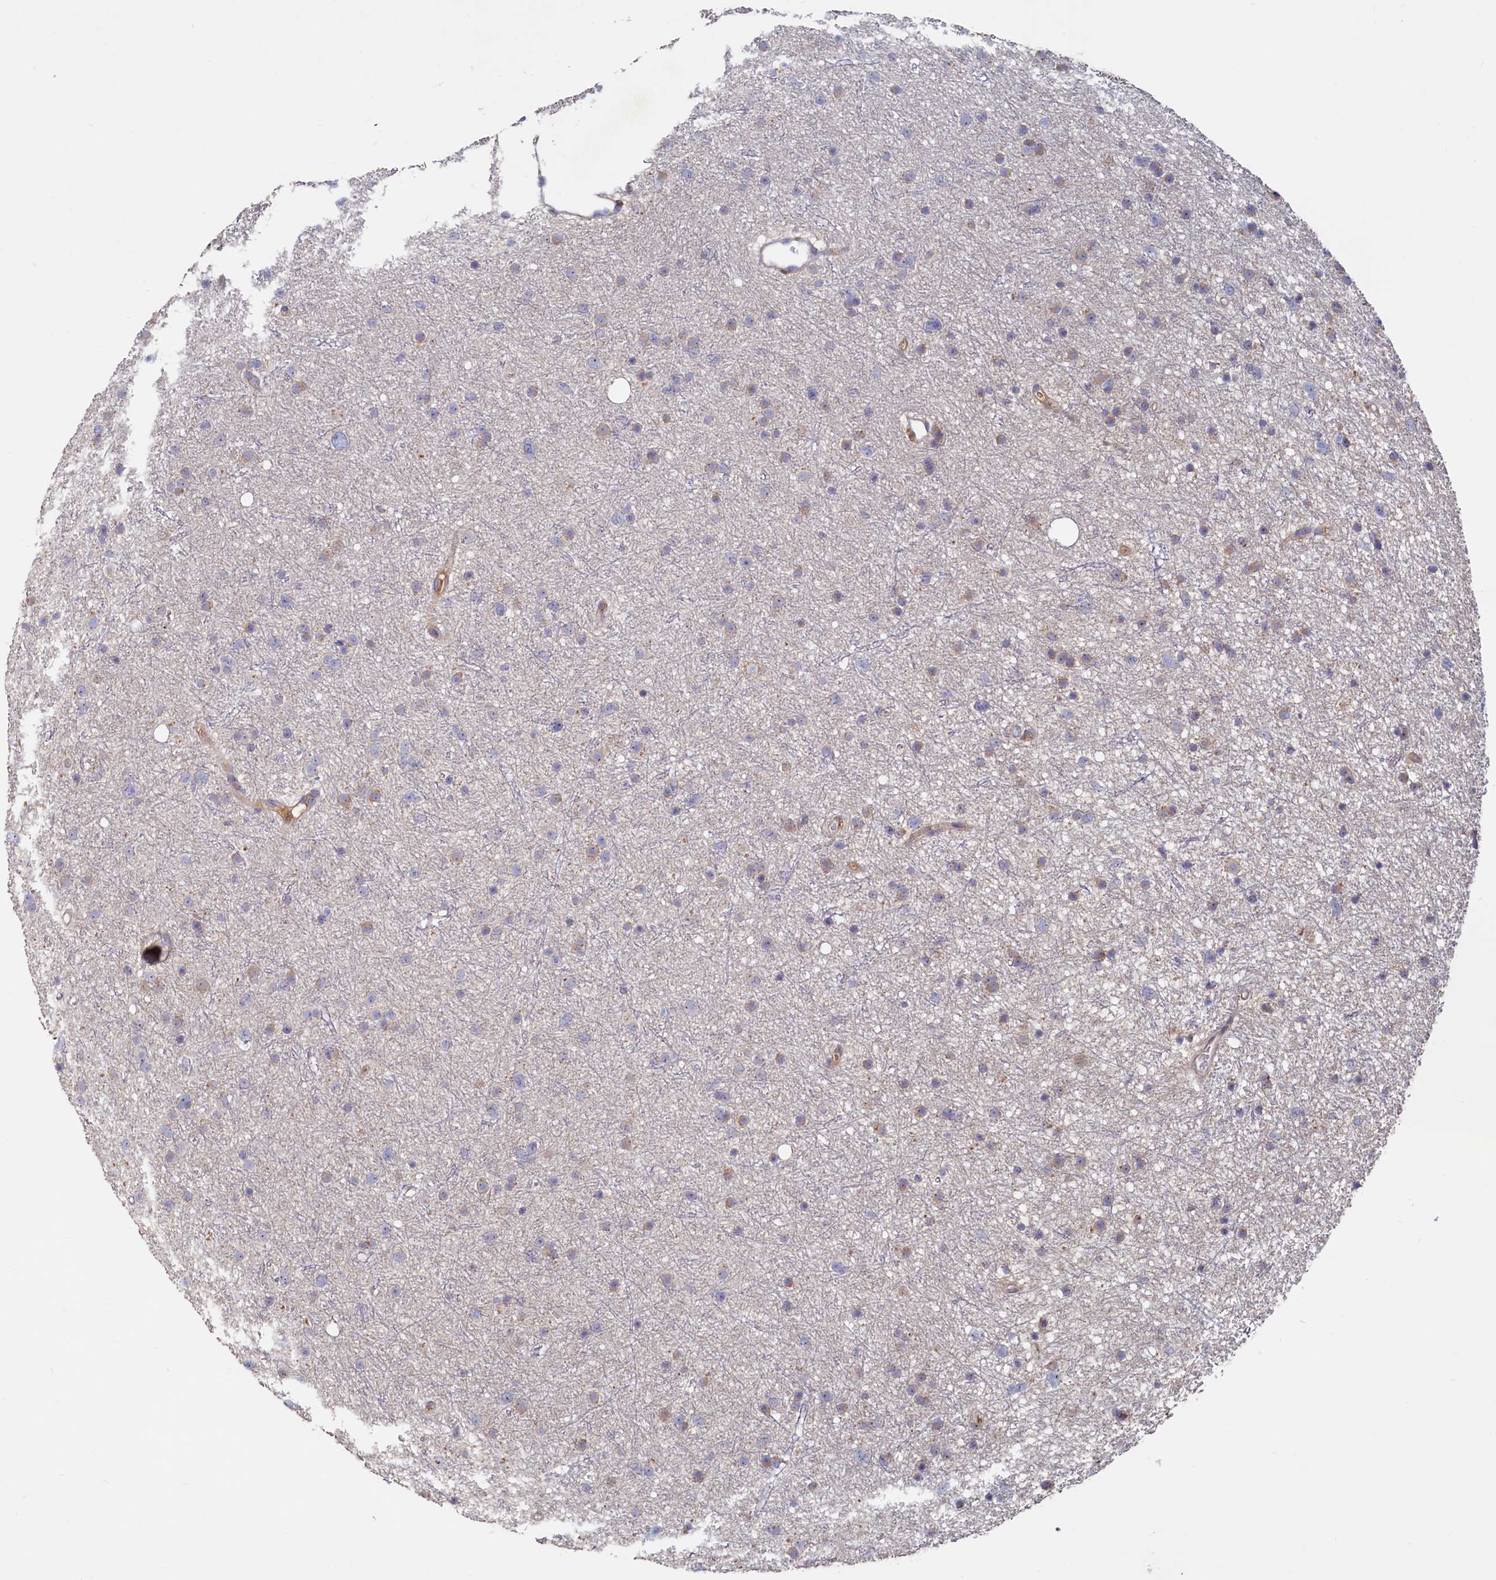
{"staining": {"intensity": "weak", "quantity": "<25%", "location": "cytoplasmic/membranous"}, "tissue": "glioma", "cell_type": "Tumor cells", "image_type": "cancer", "snomed": [{"axis": "morphology", "description": "Glioma, malignant, Low grade"}, {"axis": "topography", "description": "Cerebral cortex"}], "caption": "The image reveals no significant positivity in tumor cells of malignant glioma (low-grade).", "gene": "RGS7BP", "patient": {"sex": "female", "age": 39}}